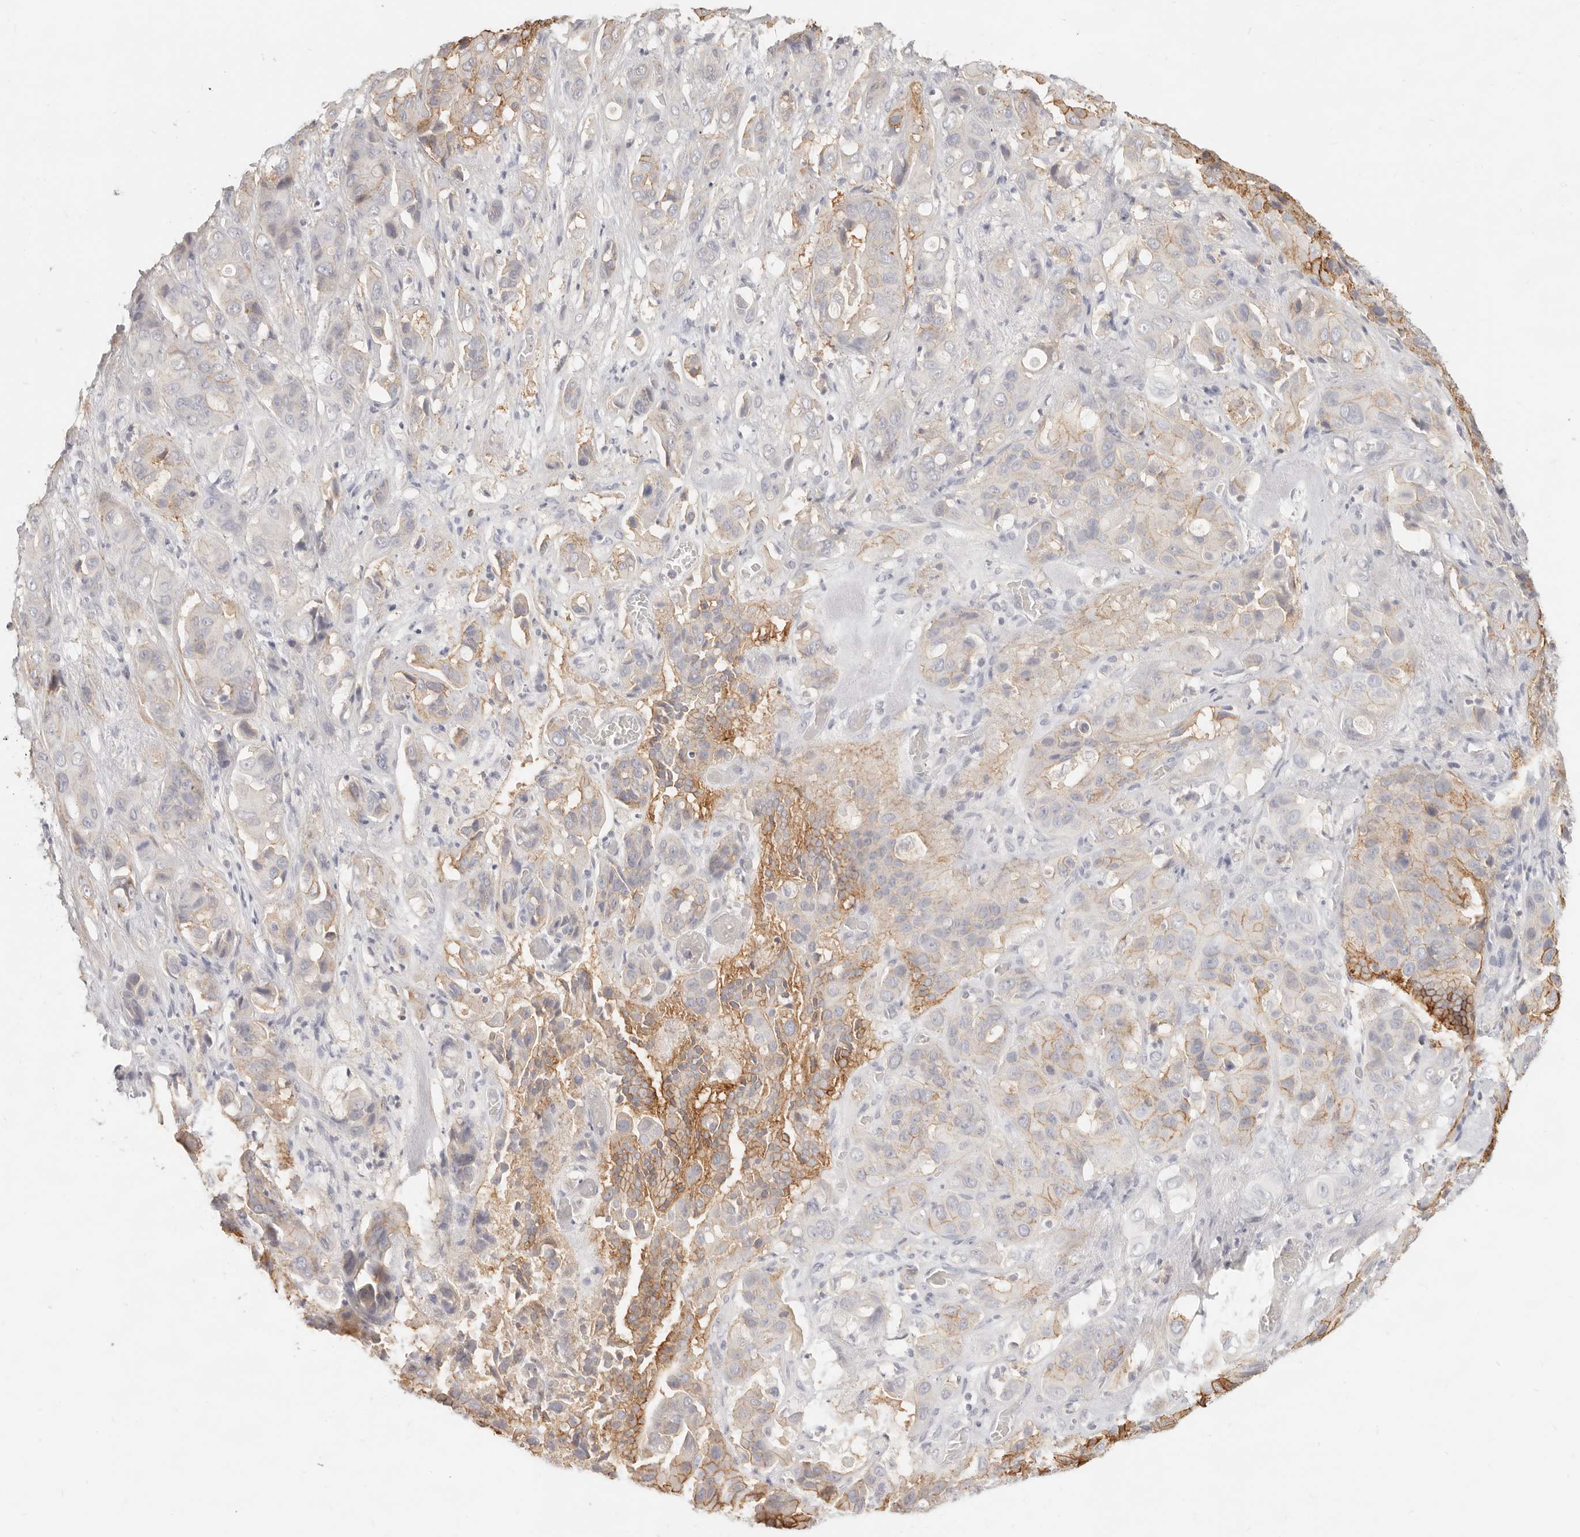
{"staining": {"intensity": "moderate", "quantity": "25%-75%", "location": "cytoplasmic/membranous"}, "tissue": "liver cancer", "cell_type": "Tumor cells", "image_type": "cancer", "snomed": [{"axis": "morphology", "description": "Cholangiocarcinoma"}, {"axis": "topography", "description": "Liver"}], "caption": "Approximately 25%-75% of tumor cells in liver cancer (cholangiocarcinoma) show moderate cytoplasmic/membranous protein positivity as visualized by brown immunohistochemical staining.", "gene": "EPCAM", "patient": {"sex": "female", "age": 52}}